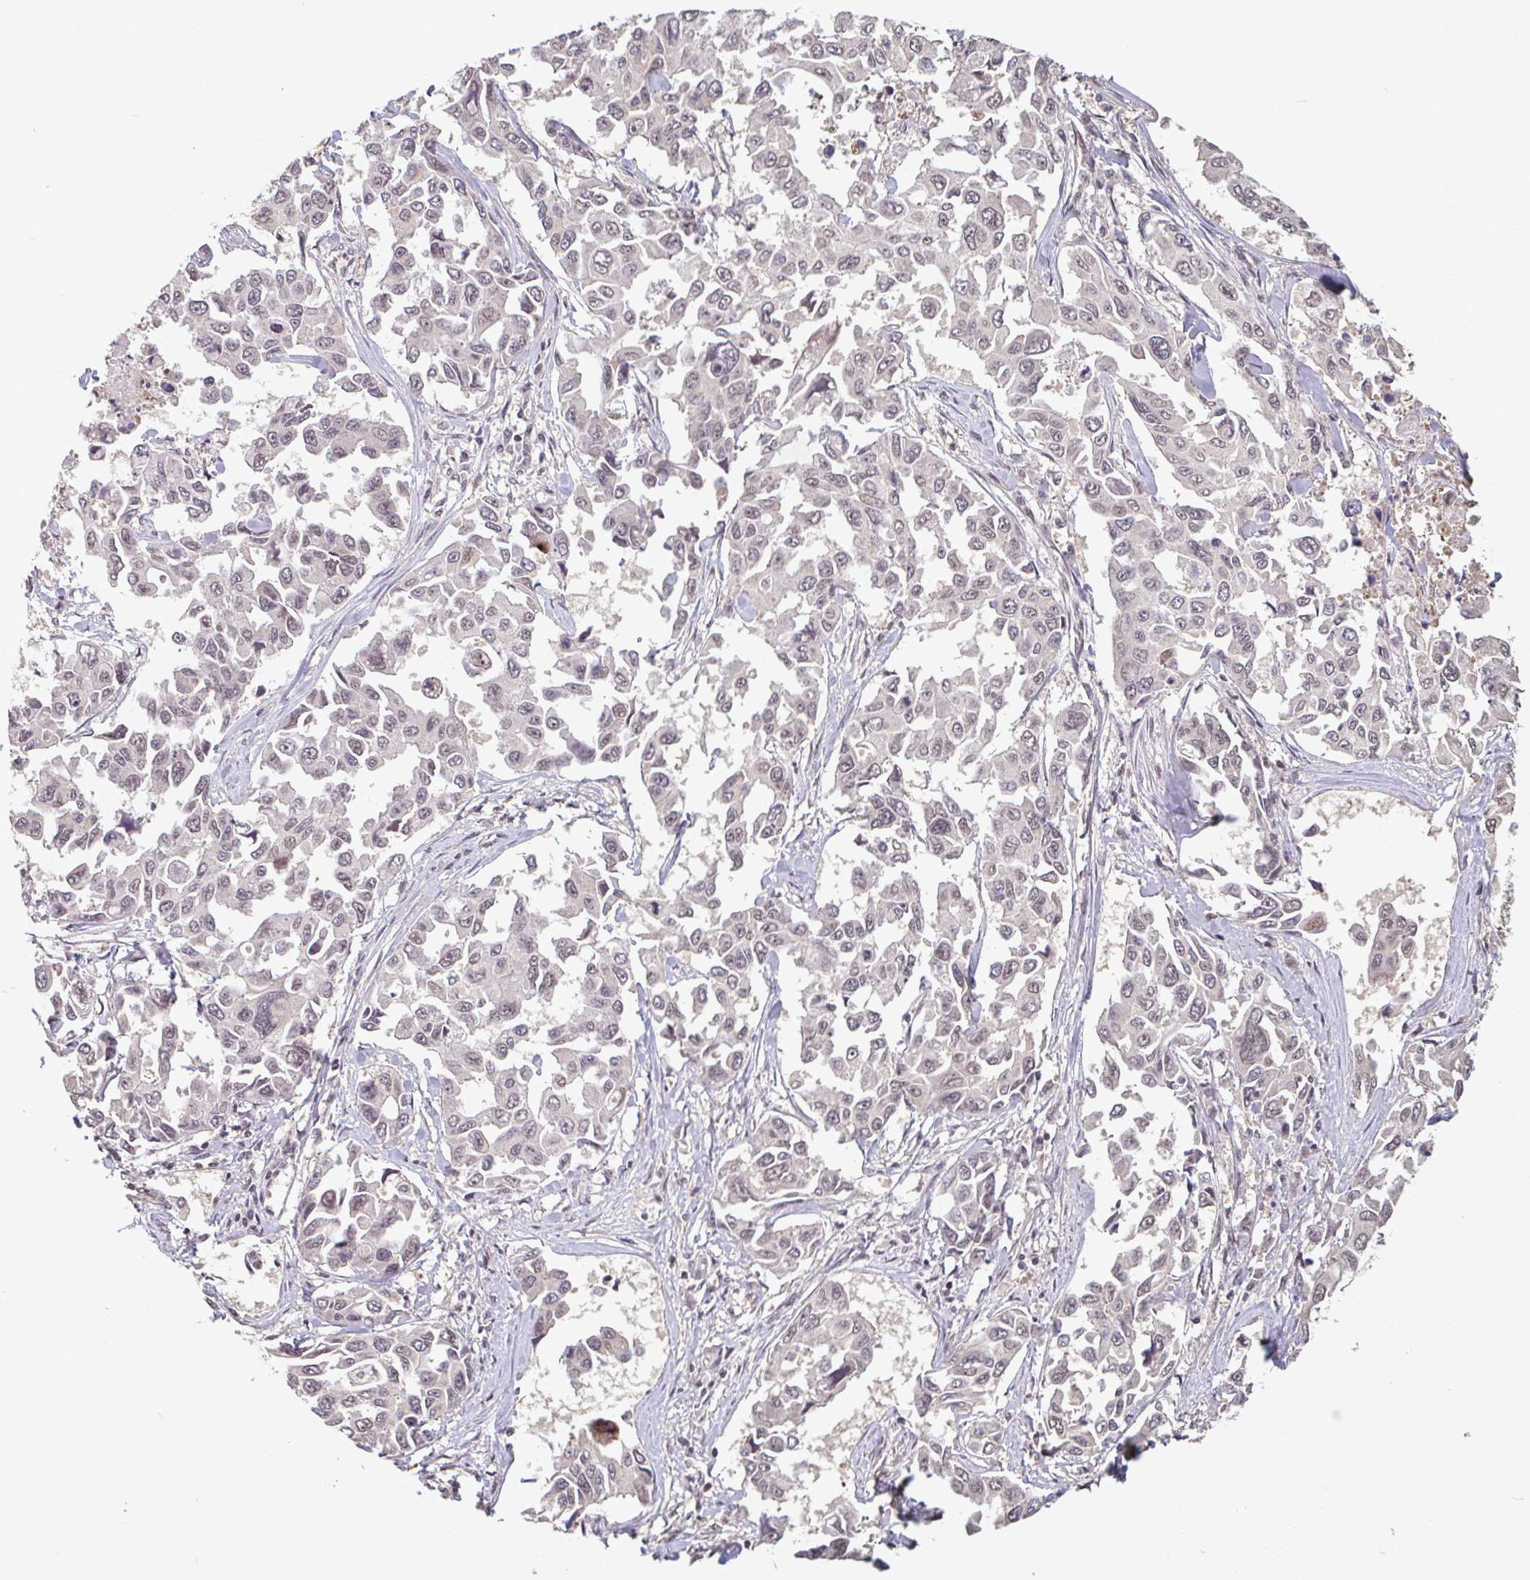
{"staining": {"intensity": "weak", "quantity": ">75%", "location": "nuclear"}, "tissue": "lung cancer", "cell_type": "Tumor cells", "image_type": "cancer", "snomed": [{"axis": "morphology", "description": "Adenocarcinoma, NOS"}, {"axis": "topography", "description": "Lung"}], "caption": "Human lung adenocarcinoma stained with a protein marker demonstrates weak staining in tumor cells.", "gene": "DR1", "patient": {"sex": "male", "age": 64}}